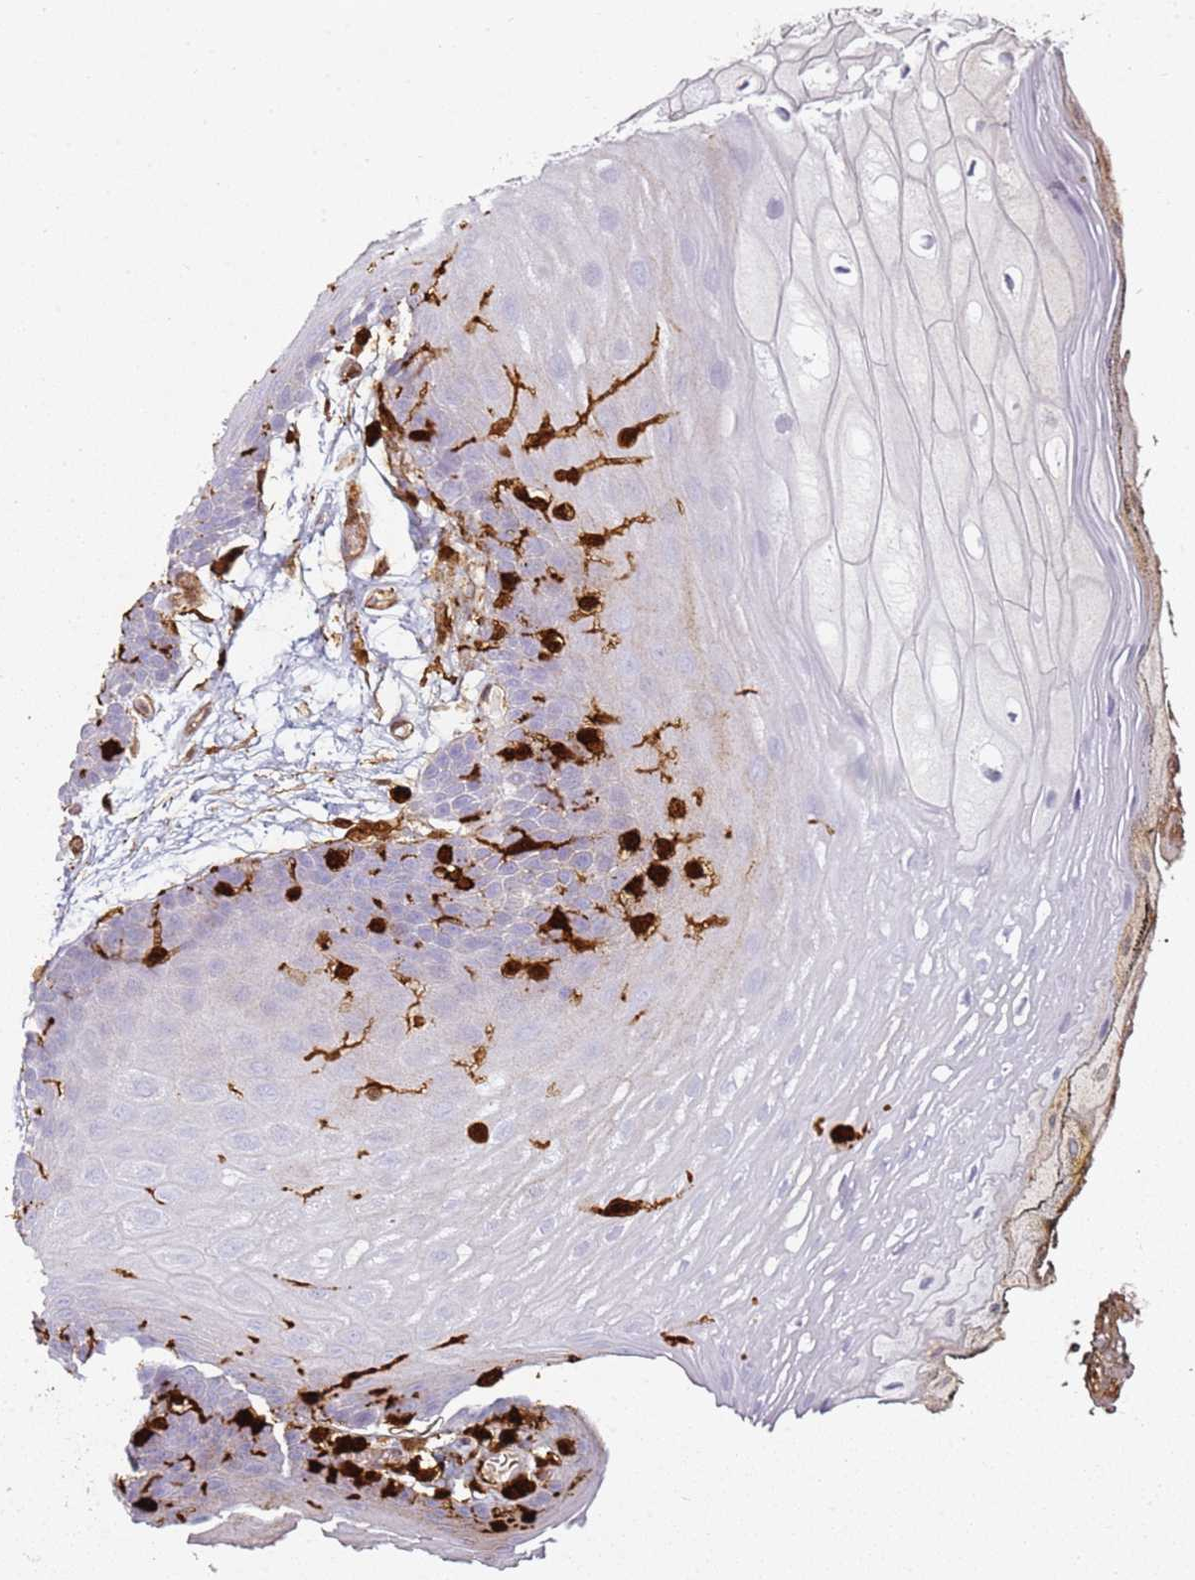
{"staining": {"intensity": "negative", "quantity": "none", "location": "none"}, "tissue": "oral mucosa", "cell_type": "Squamous epithelial cells", "image_type": "normal", "snomed": [{"axis": "morphology", "description": "Normal tissue, NOS"}, {"axis": "morphology", "description": "Squamous cell carcinoma, NOS"}, {"axis": "topography", "description": "Oral tissue"}, {"axis": "topography", "description": "Head-Neck"}], "caption": "This is an IHC image of normal human oral mucosa. There is no staining in squamous epithelial cells.", "gene": "S100A4", "patient": {"sex": "female", "age": 81}}